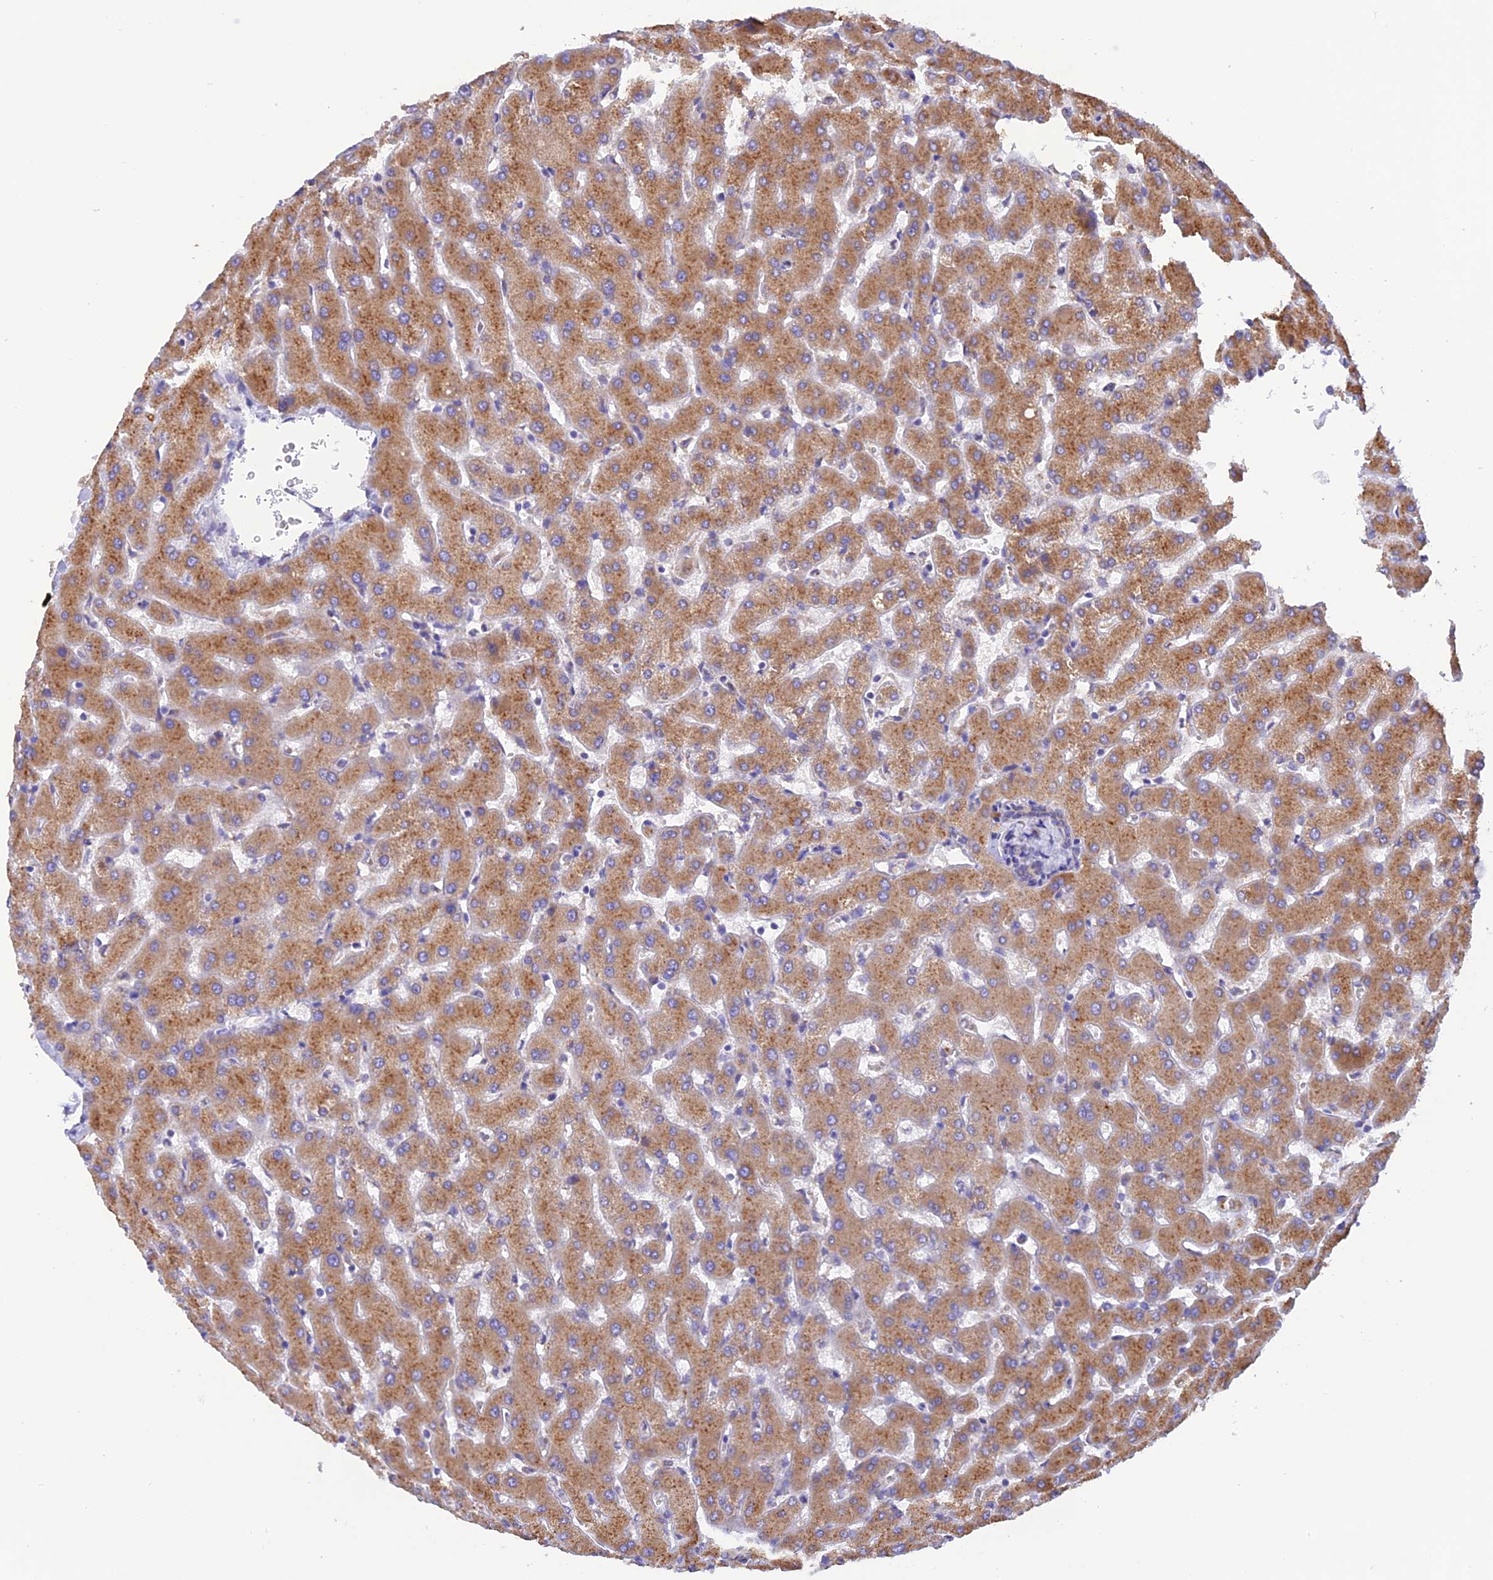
{"staining": {"intensity": "moderate", "quantity": "25%-75%", "location": "cytoplasmic/membranous"}, "tissue": "liver", "cell_type": "Cholangiocytes", "image_type": "normal", "snomed": [{"axis": "morphology", "description": "Normal tissue, NOS"}, {"axis": "topography", "description": "Liver"}], "caption": "The micrograph shows immunohistochemical staining of normal liver. There is moderate cytoplasmic/membranous expression is present in about 25%-75% of cholangiocytes. (DAB IHC with brightfield microscopy, high magnification).", "gene": "ENSG00000255439", "patient": {"sex": "female", "age": 63}}